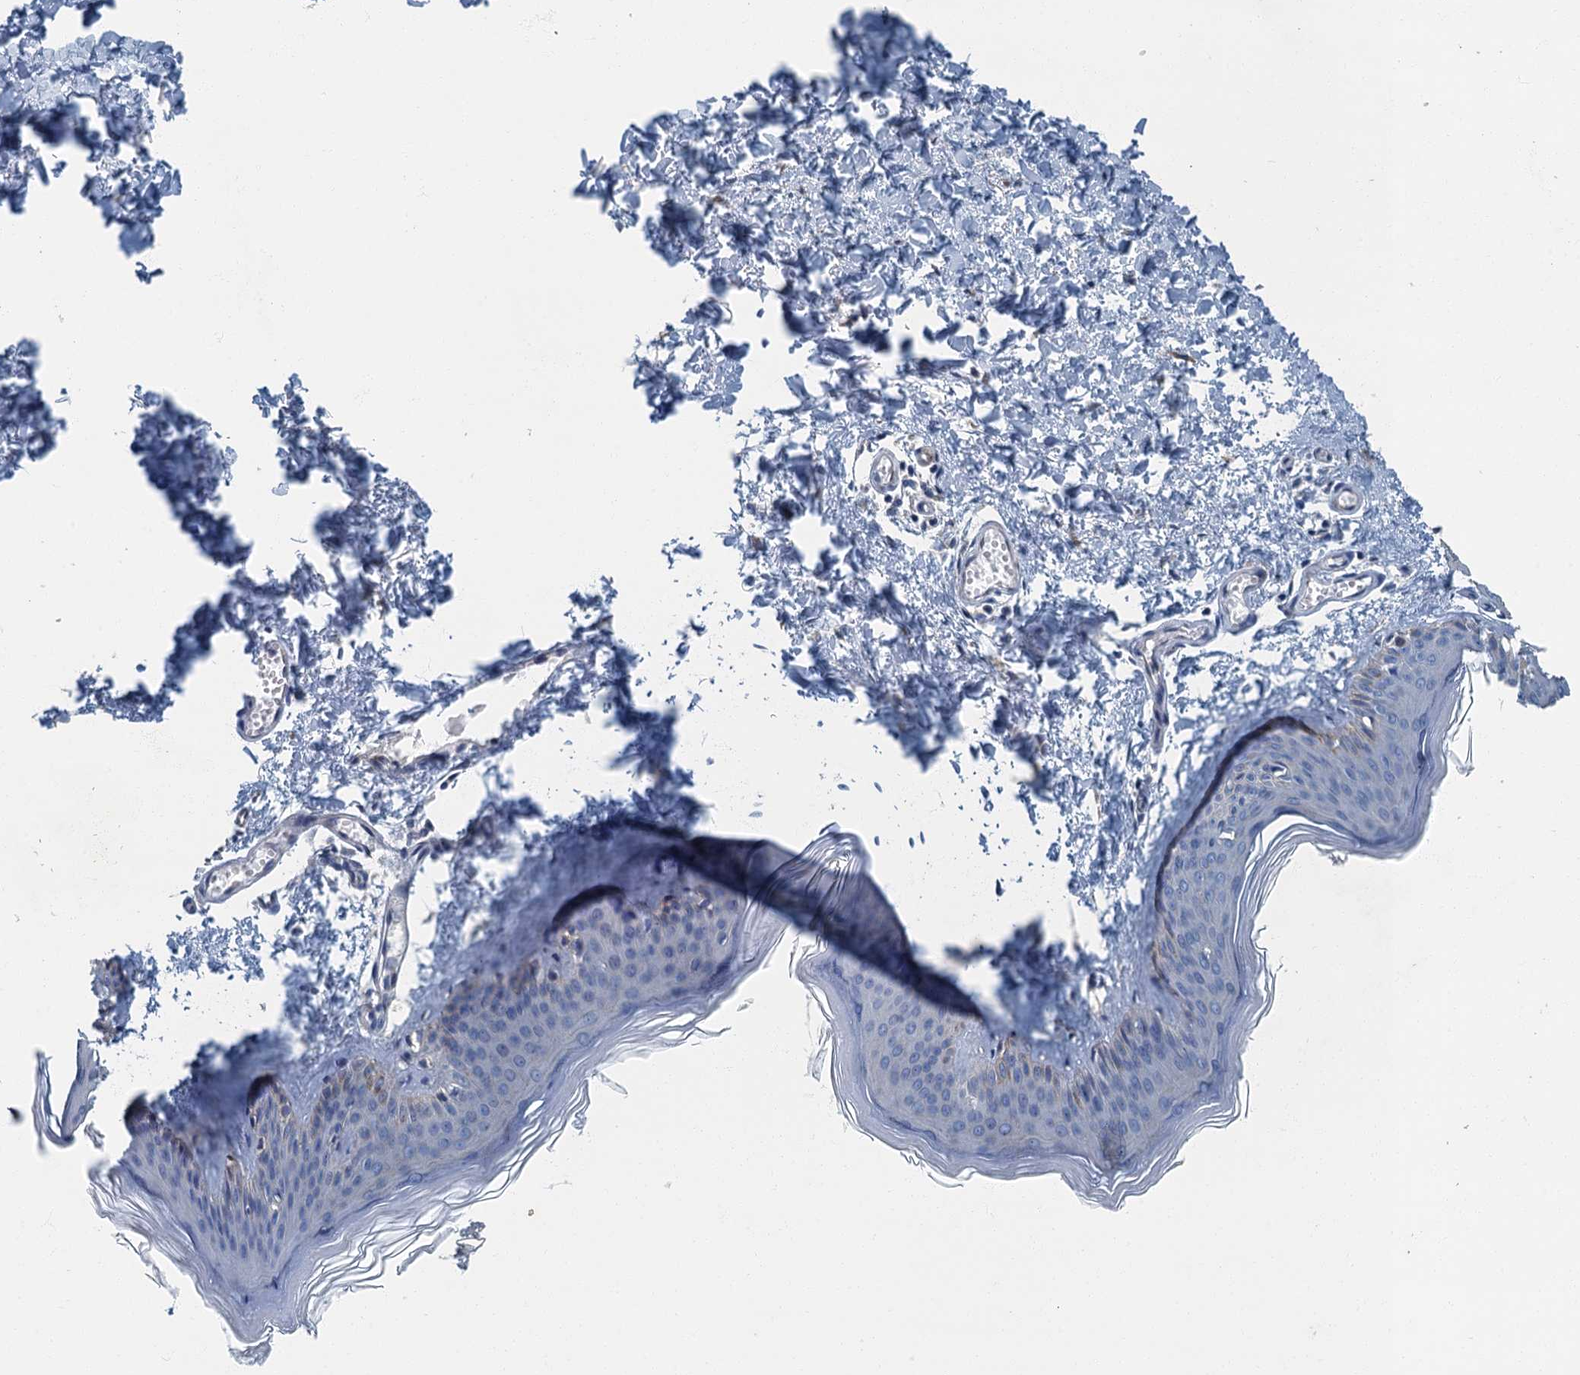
{"staining": {"intensity": "negative", "quantity": "none", "location": "none"}, "tissue": "skin", "cell_type": "Fibroblasts", "image_type": "normal", "snomed": [{"axis": "morphology", "description": "Normal tissue, NOS"}, {"axis": "topography", "description": "Skin"}], "caption": "IHC of benign skin reveals no staining in fibroblasts. (Stains: DAB immunohistochemistry (IHC) with hematoxylin counter stain, Microscopy: brightfield microscopy at high magnification).", "gene": "GADL1", "patient": {"sex": "female", "age": 27}}